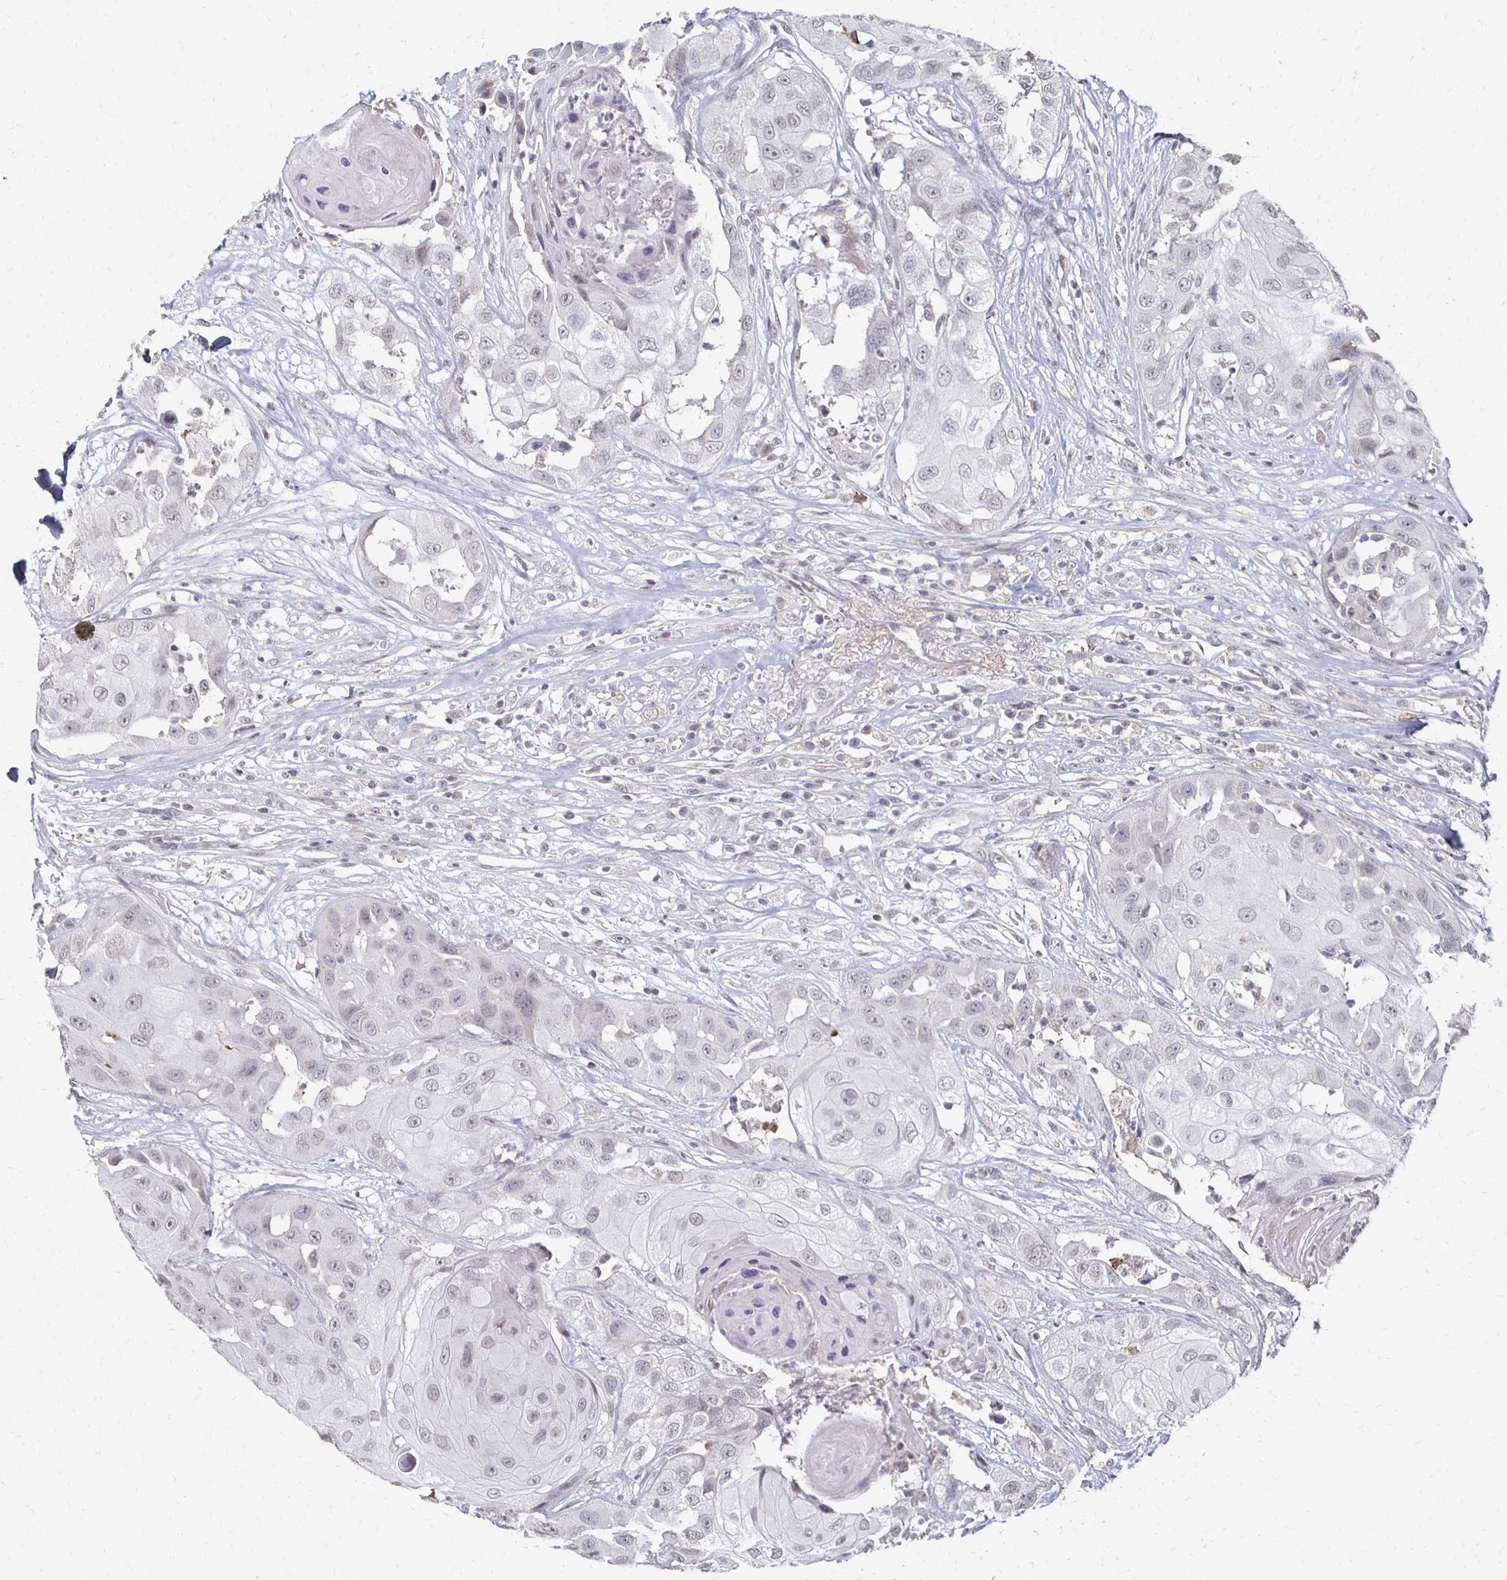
{"staining": {"intensity": "weak", "quantity": "<25%", "location": "nuclear"}, "tissue": "head and neck cancer", "cell_type": "Tumor cells", "image_type": "cancer", "snomed": [{"axis": "morphology", "description": "Squamous cell carcinoma, NOS"}, {"axis": "topography", "description": "Head-Neck"}], "caption": "A micrograph of head and neck cancer stained for a protein exhibits no brown staining in tumor cells.", "gene": "DAB1", "patient": {"sex": "male", "age": 83}}